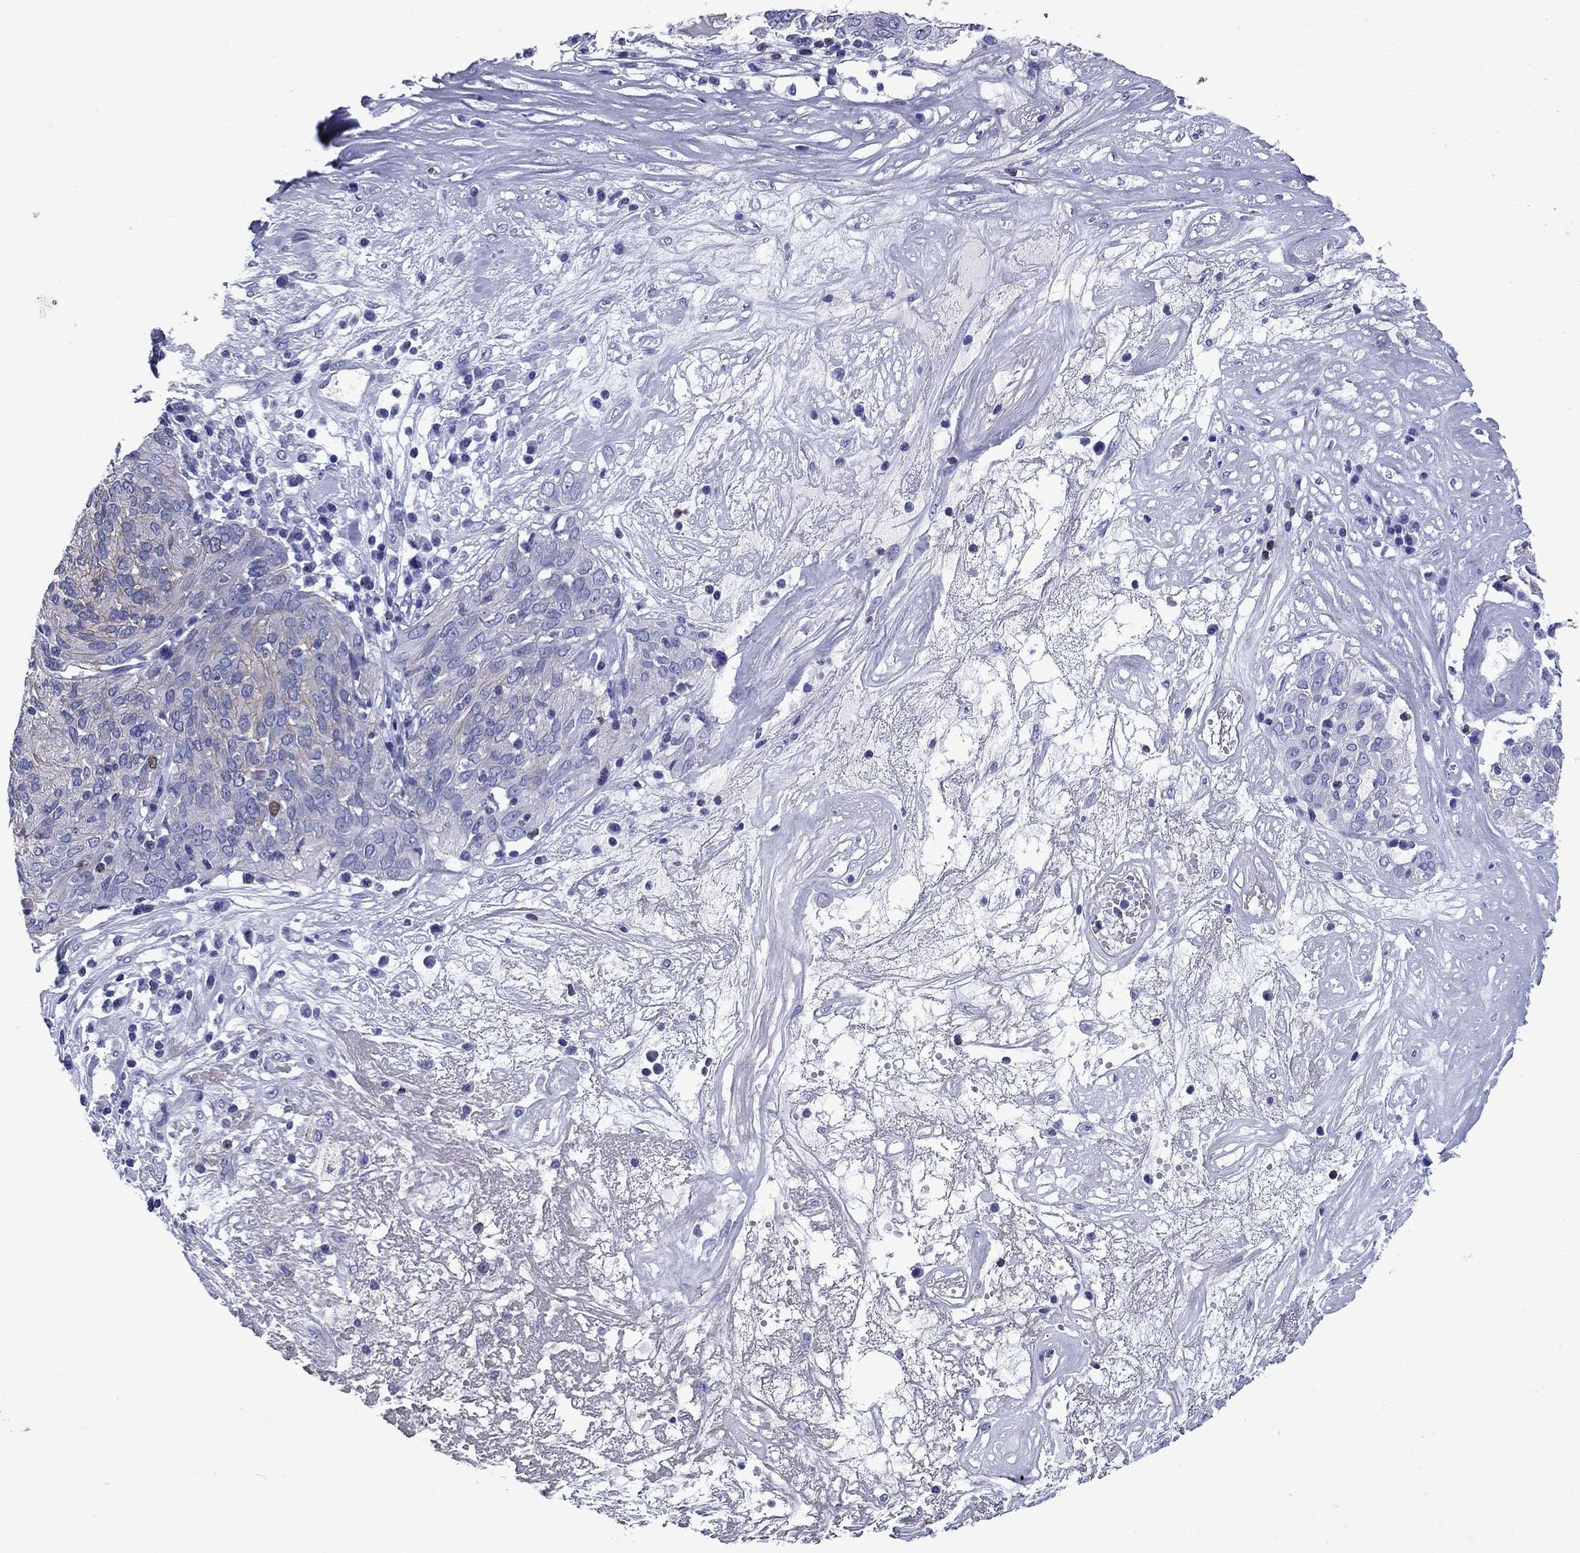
{"staining": {"intensity": "weak", "quantity": "<25%", "location": "cytoplasmic/membranous"}, "tissue": "ovarian cancer", "cell_type": "Tumor cells", "image_type": "cancer", "snomed": [{"axis": "morphology", "description": "Carcinoma, endometroid"}, {"axis": "topography", "description": "Ovary"}], "caption": "The immunohistochemistry micrograph has no significant staining in tumor cells of ovarian cancer tissue.", "gene": "GZMK", "patient": {"sex": "female", "age": 50}}